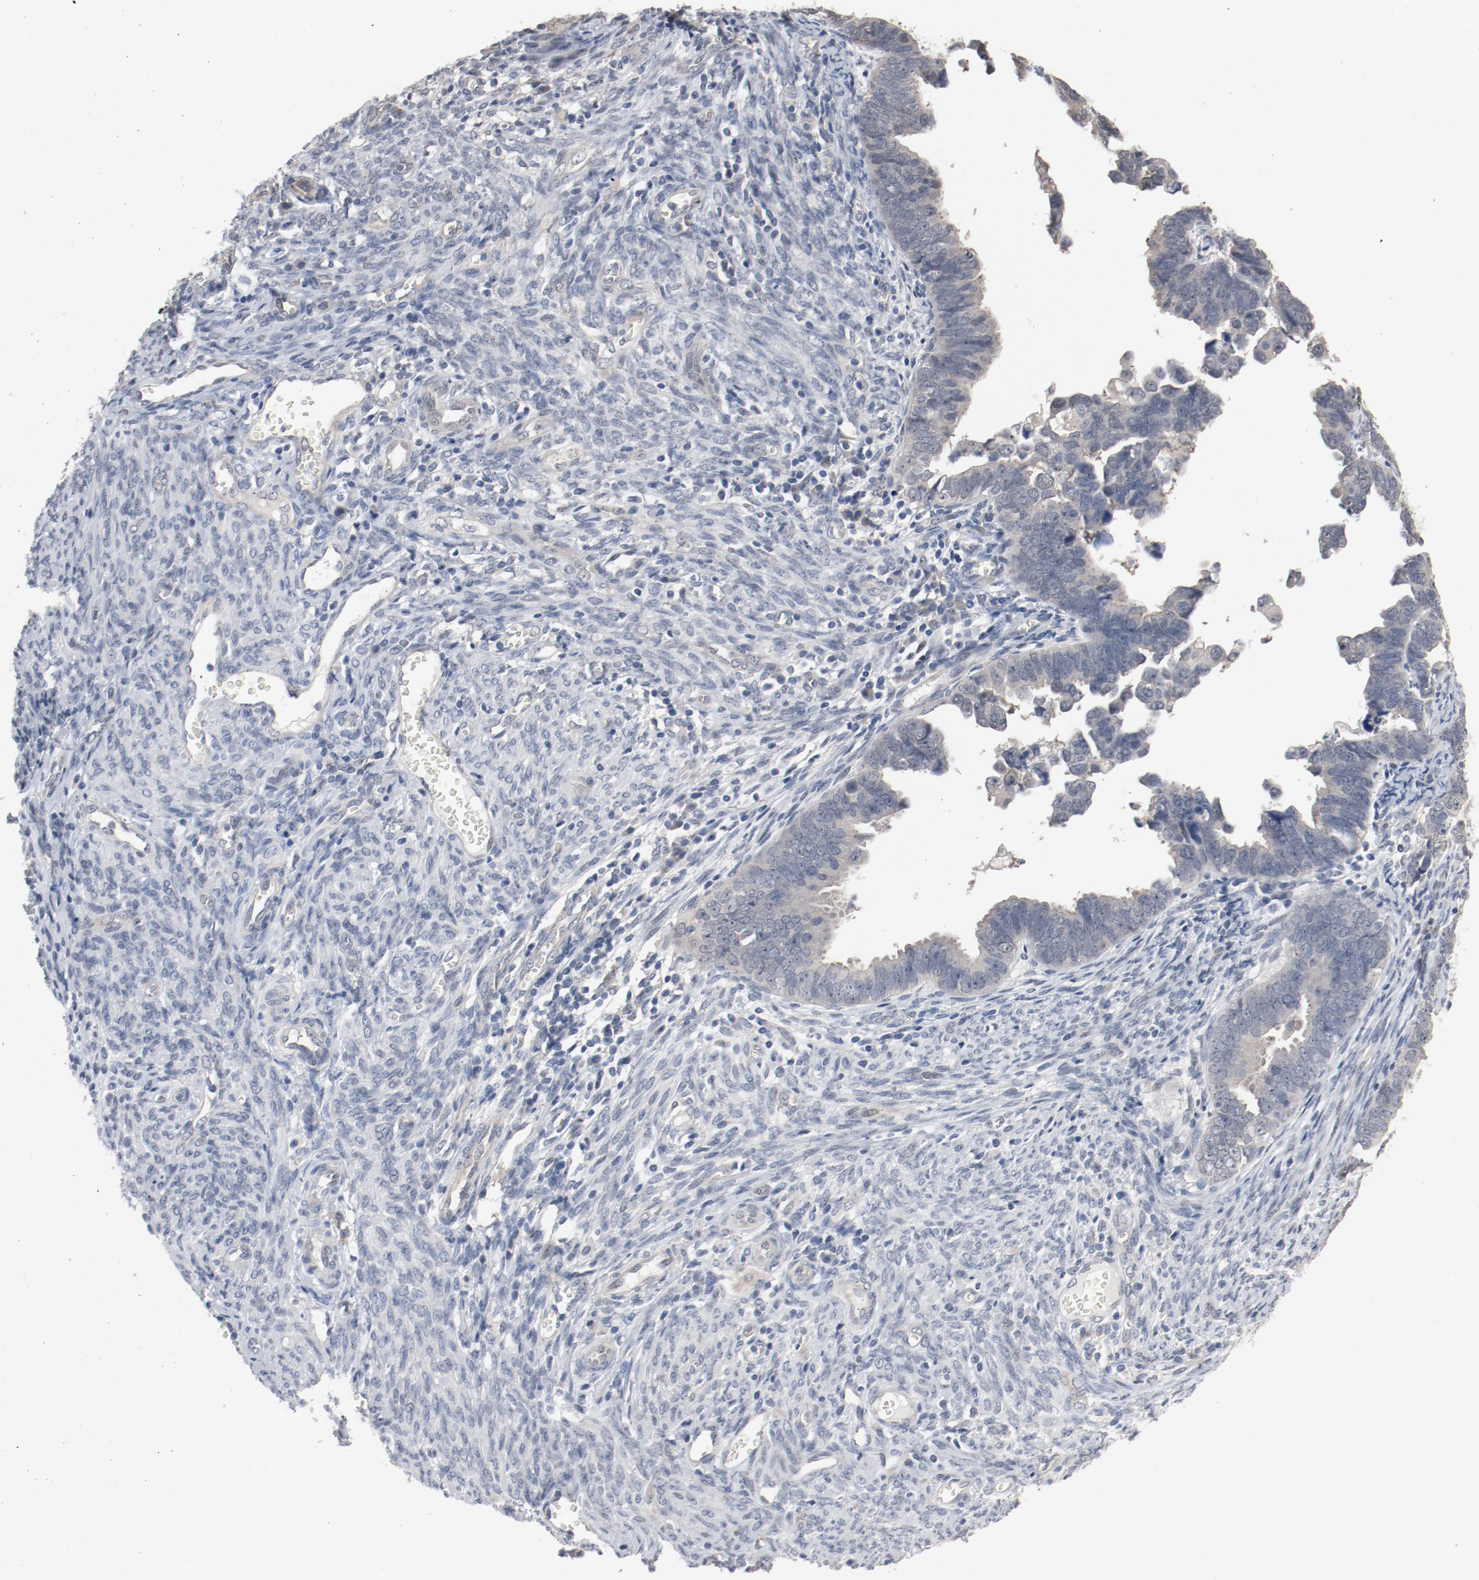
{"staining": {"intensity": "weak", "quantity": "25%-75%", "location": "cytoplasmic/membranous"}, "tissue": "endometrial cancer", "cell_type": "Tumor cells", "image_type": "cancer", "snomed": [{"axis": "morphology", "description": "Adenocarcinoma, NOS"}, {"axis": "topography", "description": "Endometrium"}], "caption": "This micrograph demonstrates IHC staining of endometrial cancer, with low weak cytoplasmic/membranous positivity in about 25%-75% of tumor cells.", "gene": "DNAL4", "patient": {"sex": "female", "age": 75}}